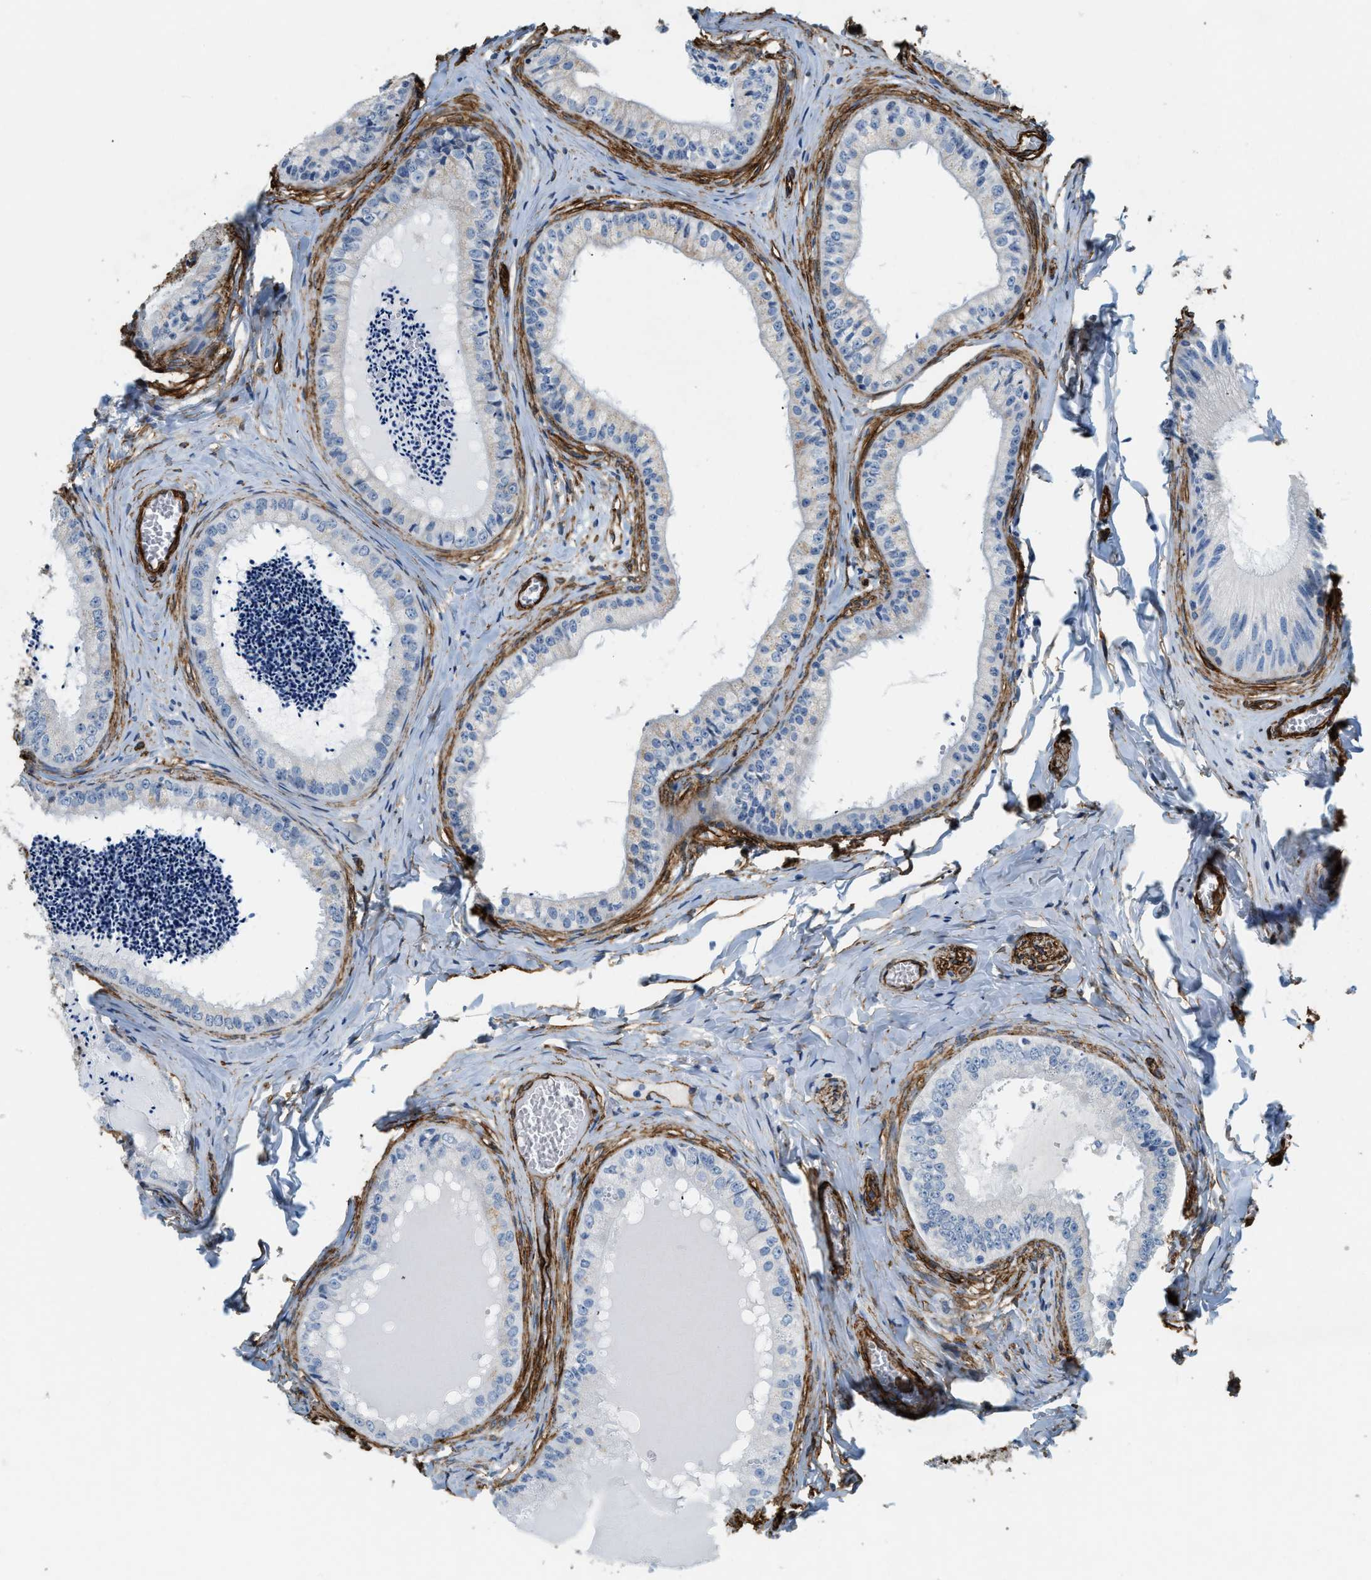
{"staining": {"intensity": "negative", "quantity": "none", "location": "none"}, "tissue": "epididymis", "cell_type": "Glandular cells", "image_type": "normal", "snomed": [{"axis": "morphology", "description": "Normal tissue, NOS"}, {"axis": "topography", "description": "Epididymis"}], "caption": "A micrograph of epididymis stained for a protein exhibits no brown staining in glandular cells.", "gene": "TMEM43", "patient": {"sex": "male", "age": 31}}